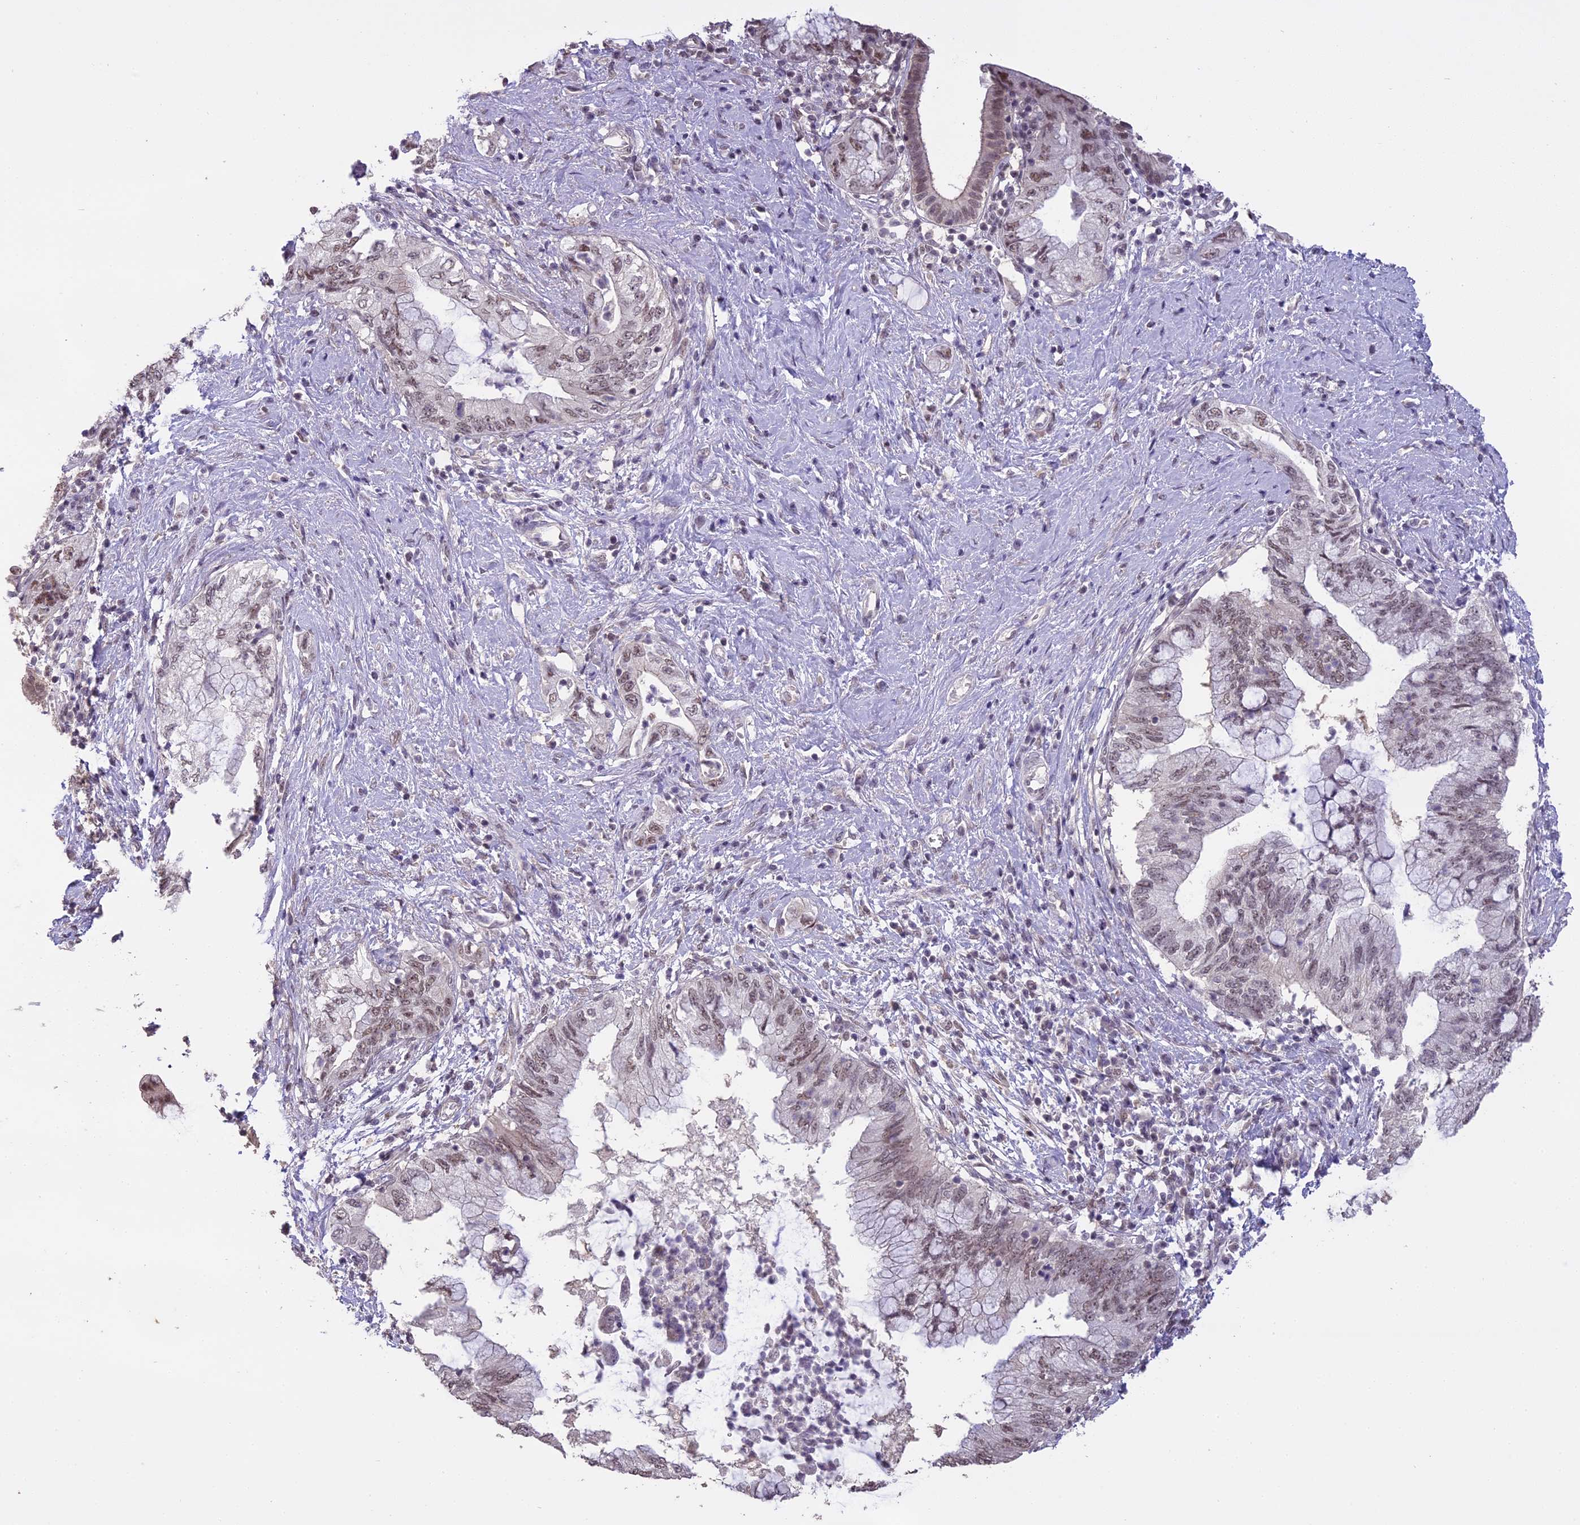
{"staining": {"intensity": "weak", "quantity": ">75%", "location": "nuclear"}, "tissue": "pancreatic cancer", "cell_type": "Tumor cells", "image_type": "cancer", "snomed": [{"axis": "morphology", "description": "Adenocarcinoma, NOS"}, {"axis": "topography", "description": "Pancreas"}], "caption": "Immunohistochemistry image of human adenocarcinoma (pancreatic) stained for a protein (brown), which exhibits low levels of weak nuclear expression in approximately >75% of tumor cells.", "gene": "TIGD7", "patient": {"sex": "female", "age": 73}}